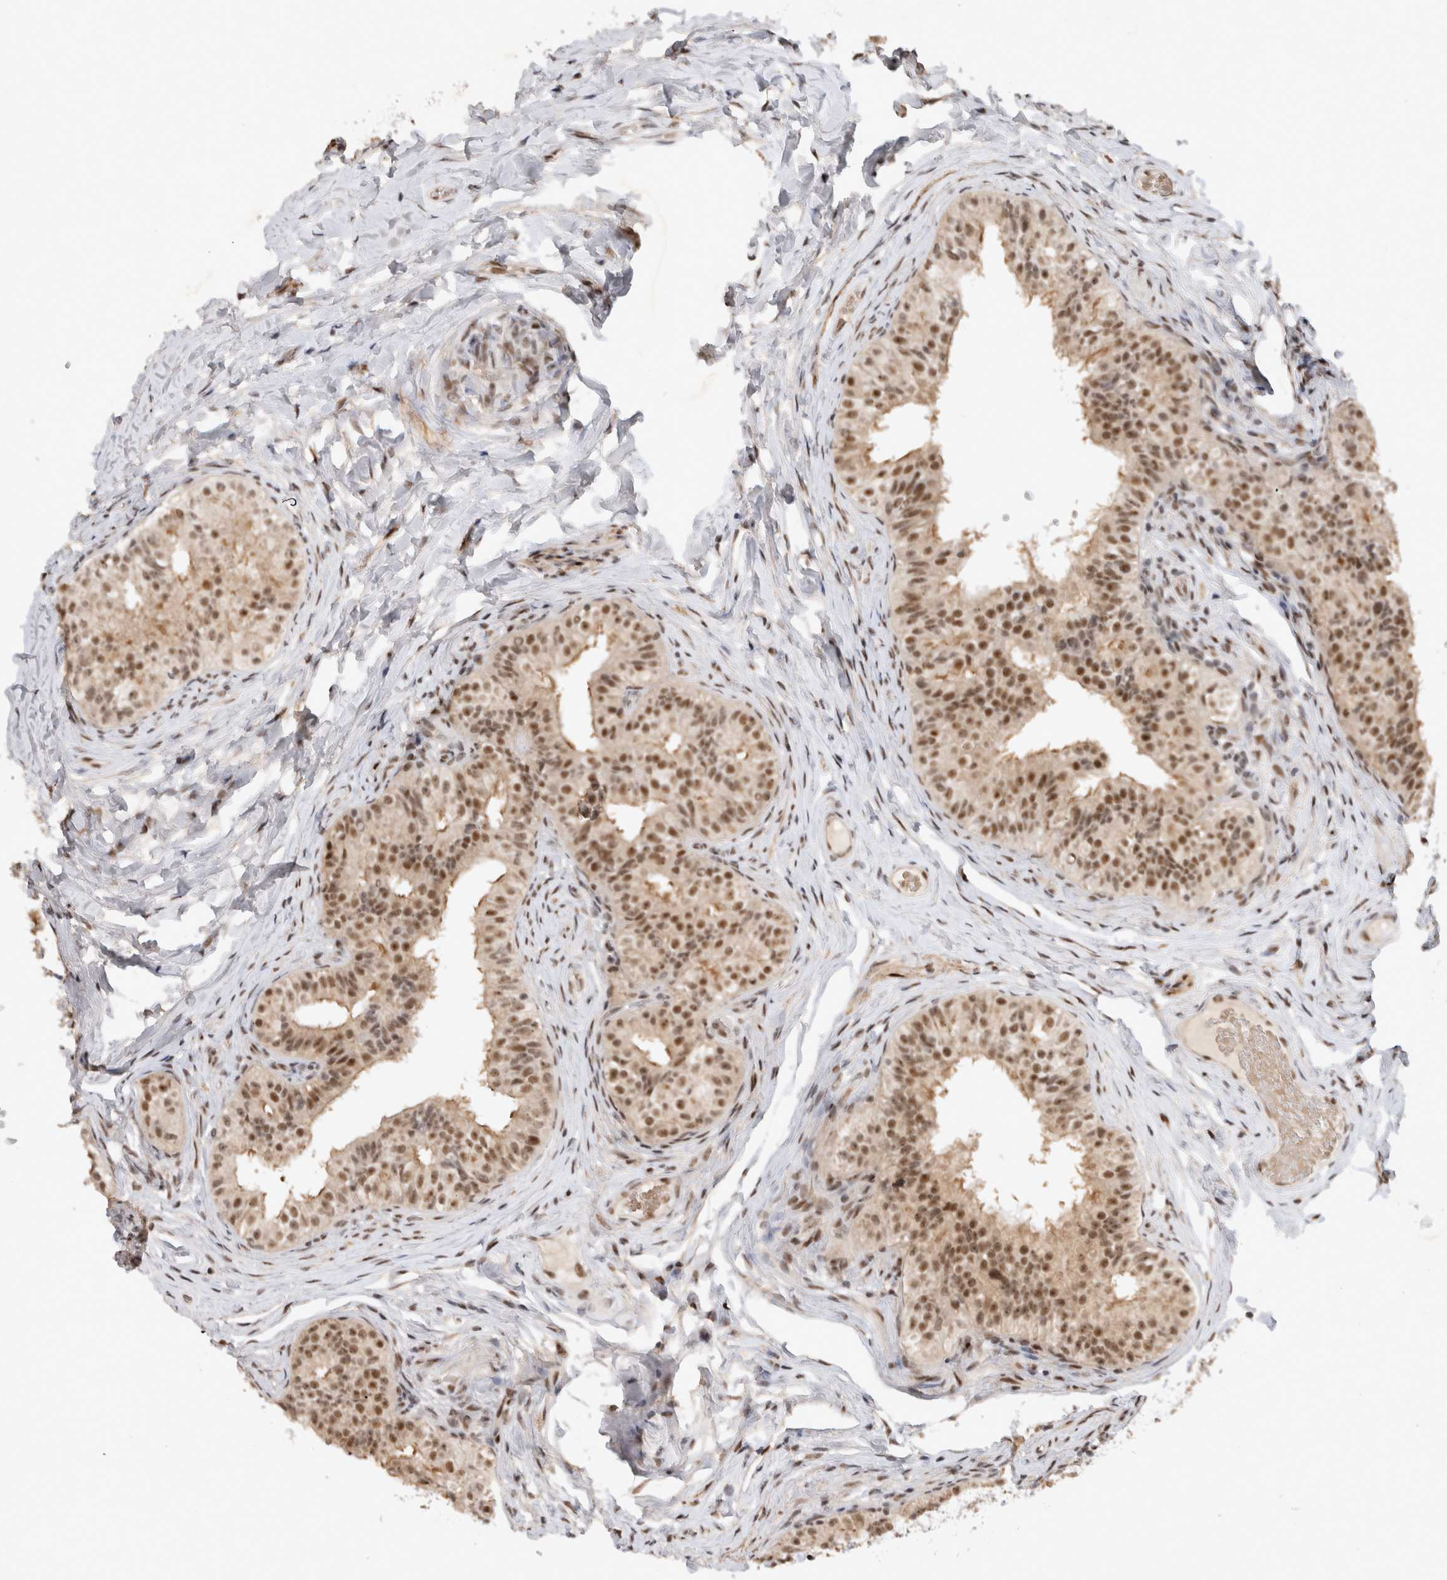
{"staining": {"intensity": "moderate", "quantity": ">75%", "location": "nuclear"}, "tissue": "epididymis", "cell_type": "Glandular cells", "image_type": "normal", "snomed": [{"axis": "morphology", "description": "Normal tissue, NOS"}, {"axis": "topography", "description": "Epididymis"}], "caption": "Epididymis was stained to show a protein in brown. There is medium levels of moderate nuclear positivity in about >75% of glandular cells. (Stains: DAB (3,3'-diaminobenzidine) in brown, nuclei in blue, Microscopy: brightfield microscopy at high magnification).", "gene": "HESX1", "patient": {"sex": "male", "age": 49}}